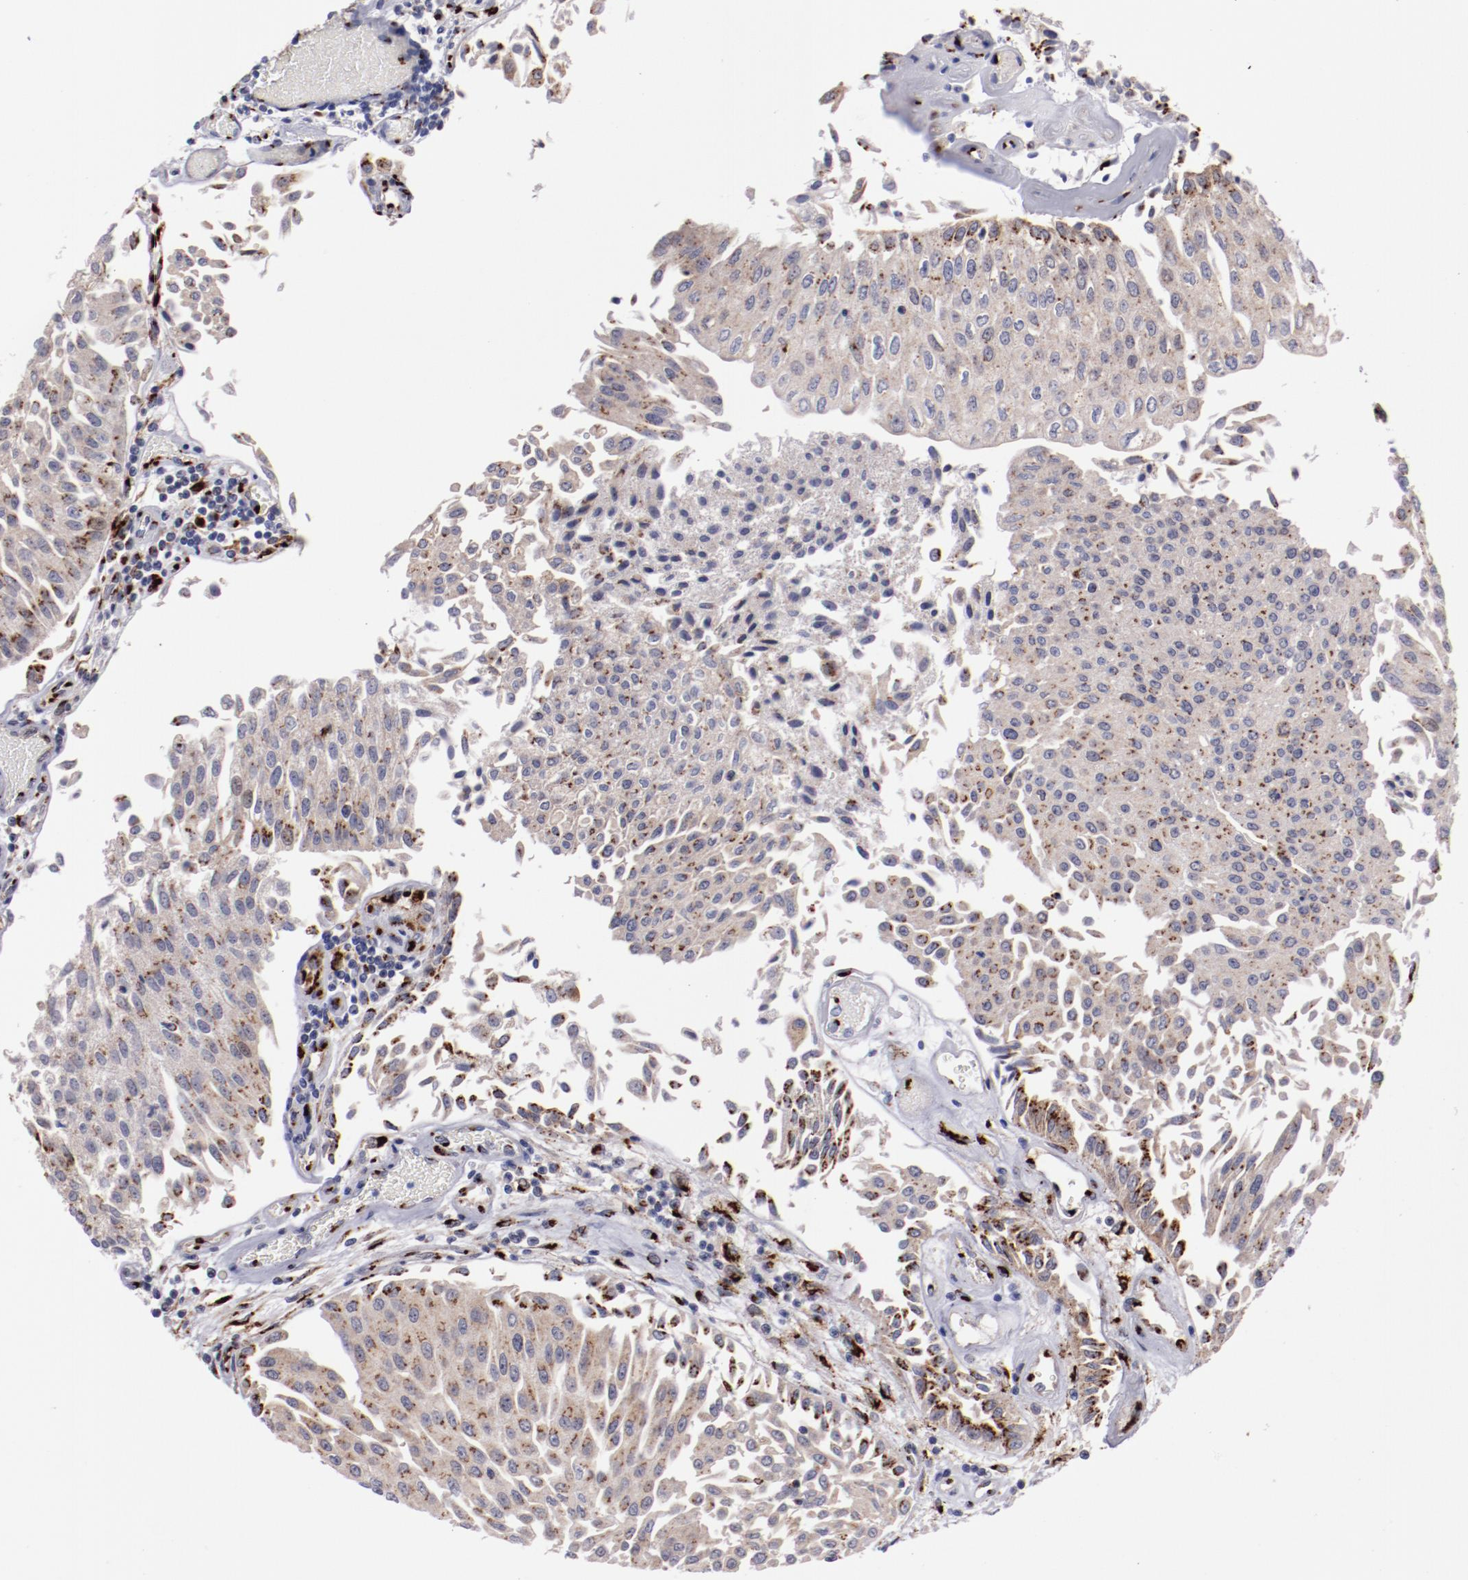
{"staining": {"intensity": "moderate", "quantity": ">75%", "location": "cytoplasmic/membranous"}, "tissue": "urothelial cancer", "cell_type": "Tumor cells", "image_type": "cancer", "snomed": [{"axis": "morphology", "description": "Urothelial carcinoma, Low grade"}, {"axis": "topography", "description": "Urinary bladder"}], "caption": "Immunohistochemistry micrograph of low-grade urothelial carcinoma stained for a protein (brown), which reveals medium levels of moderate cytoplasmic/membranous expression in approximately >75% of tumor cells.", "gene": "GOLIM4", "patient": {"sex": "male", "age": 86}}